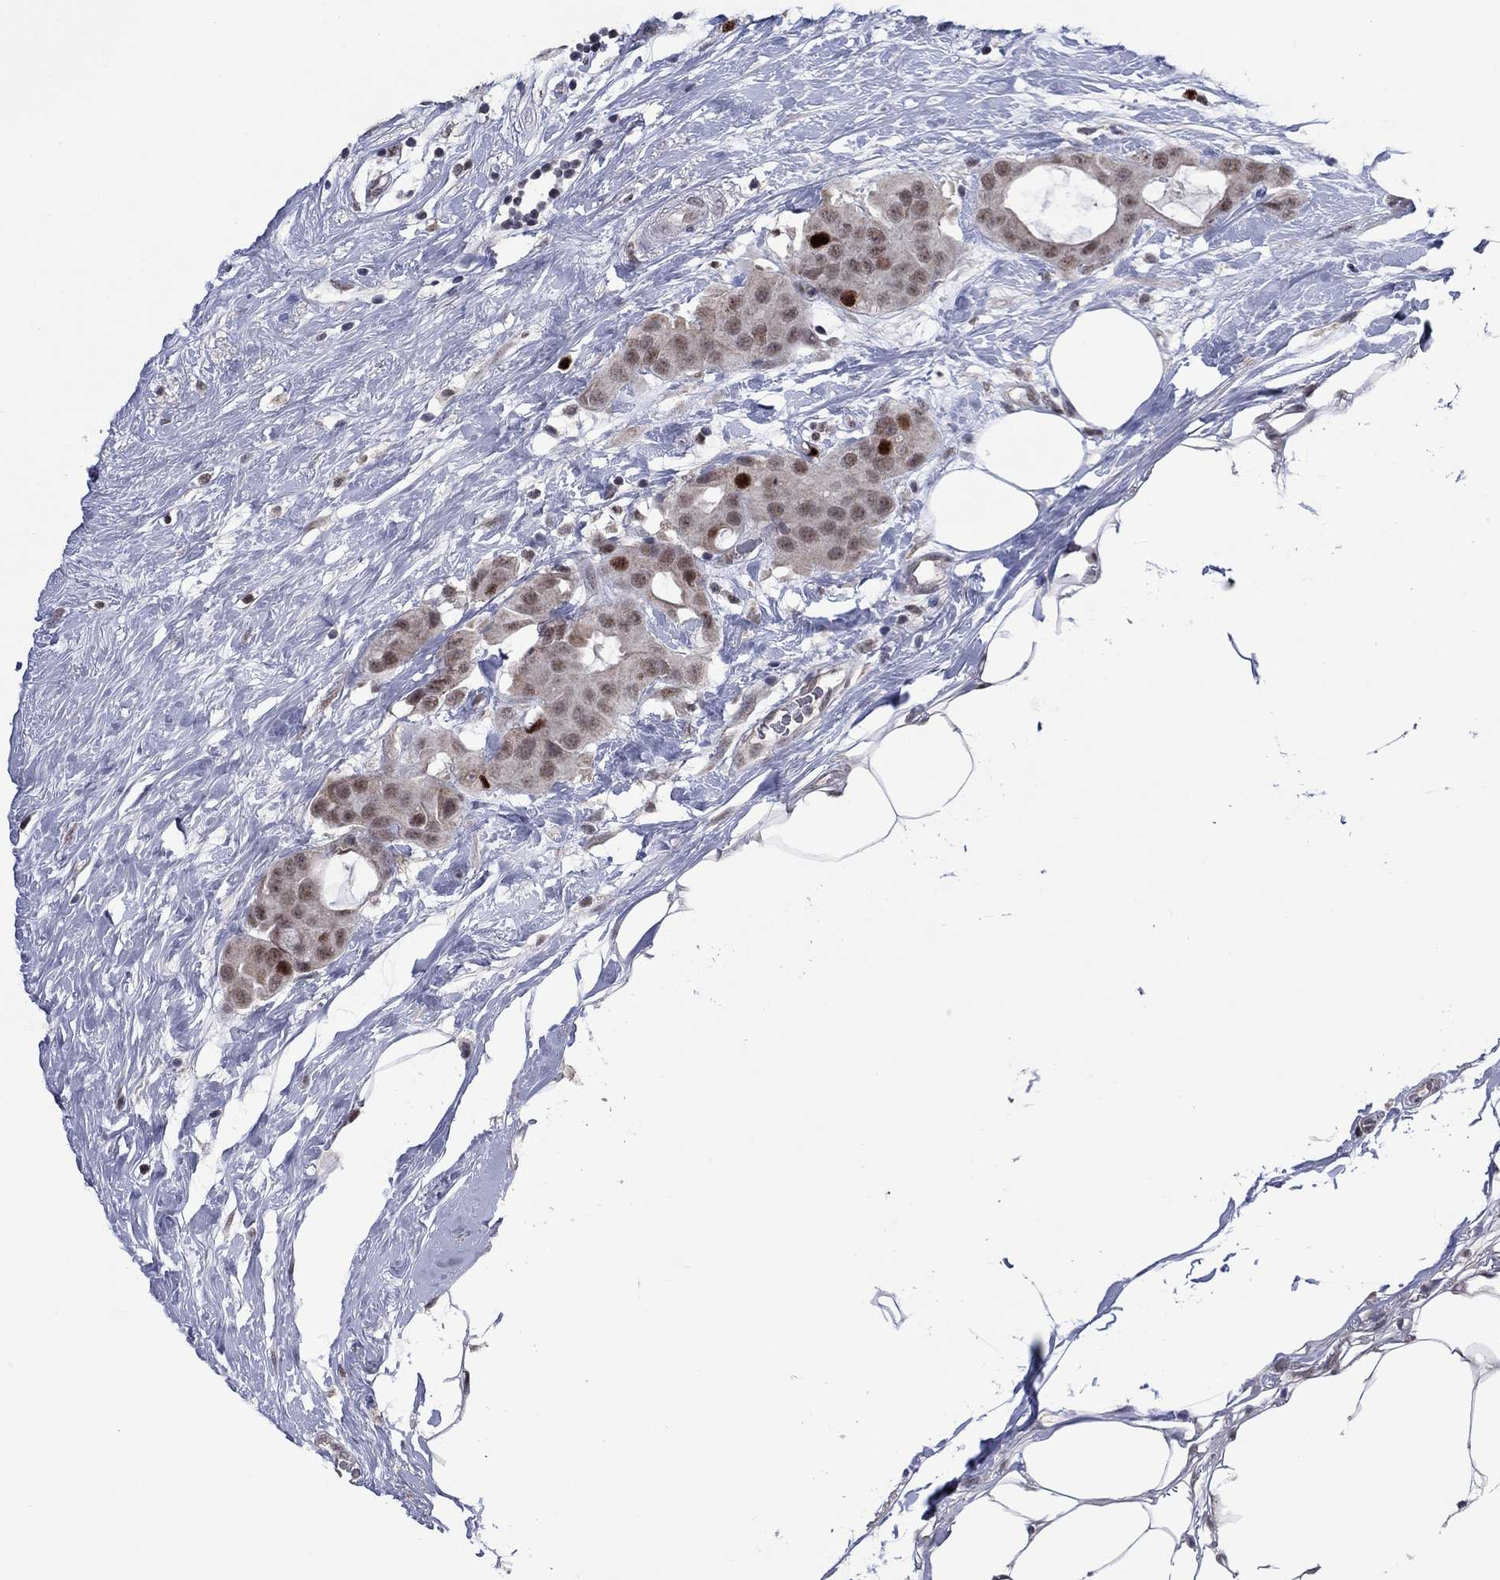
{"staining": {"intensity": "strong", "quantity": "<25%", "location": "nuclear"}, "tissue": "breast cancer", "cell_type": "Tumor cells", "image_type": "cancer", "snomed": [{"axis": "morphology", "description": "Duct carcinoma"}, {"axis": "topography", "description": "Breast"}], "caption": "Intraductal carcinoma (breast) tissue demonstrates strong nuclear positivity in approximately <25% of tumor cells", "gene": "CDCA5", "patient": {"sex": "female", "age": 45}}